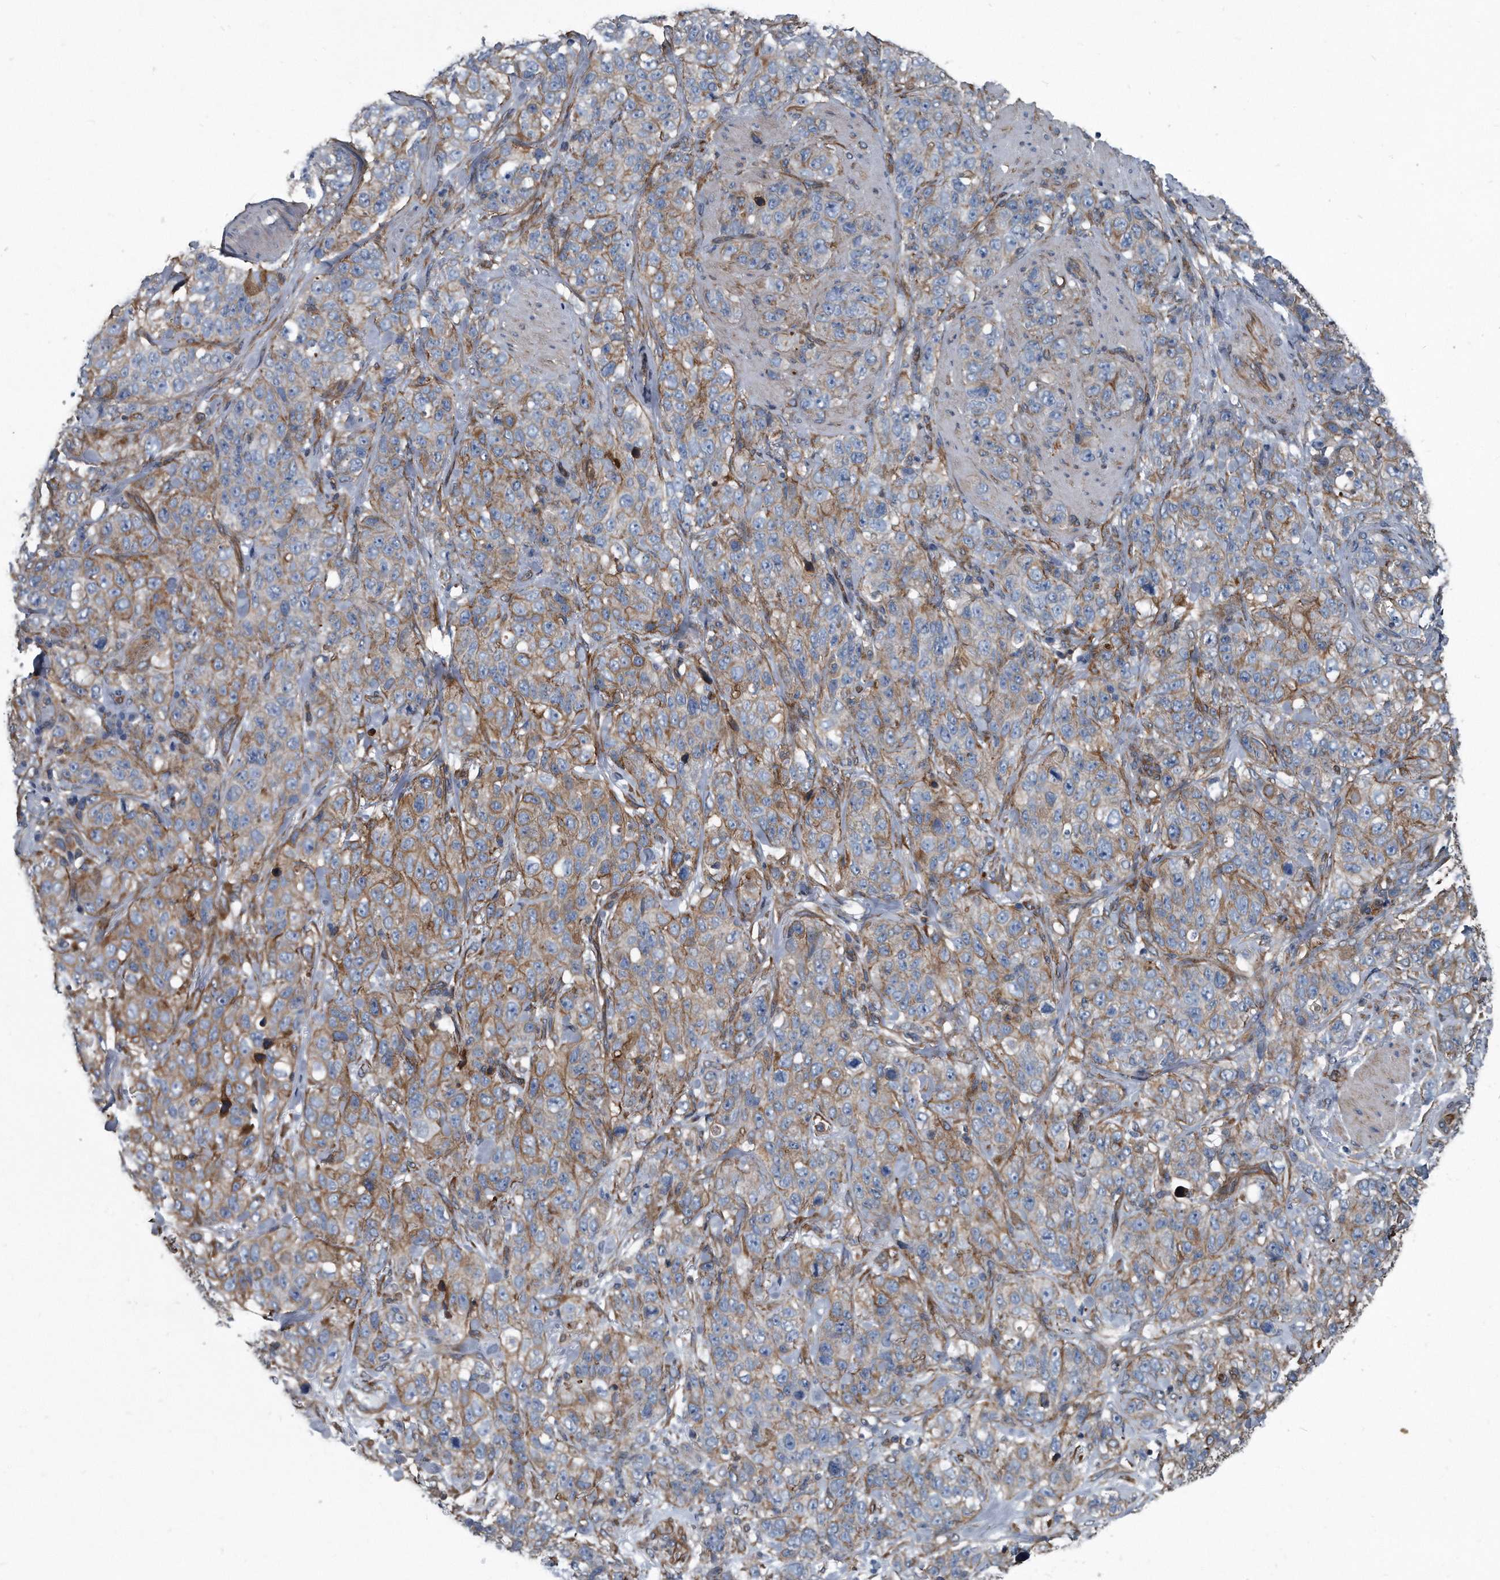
{"staining": {"intensity": "moderate", "quantity": ">75%", "location": "cytoplasmic/membranous"}, "tissue": "stomach cancer", "cell_type": "Tumor cells", "image_type": "cancer", "snomed": [{"axis": "morphology", "description": "Adenocarcinoma, NOS"}, {"axis": "topography", "description": "Stomach"}], "caption": "Human stomach cancer stained with a protein marker reveals moderate staining in tumor cells.", "gene": "PLEC", "patient": {"sex": "male", "age": 48}}